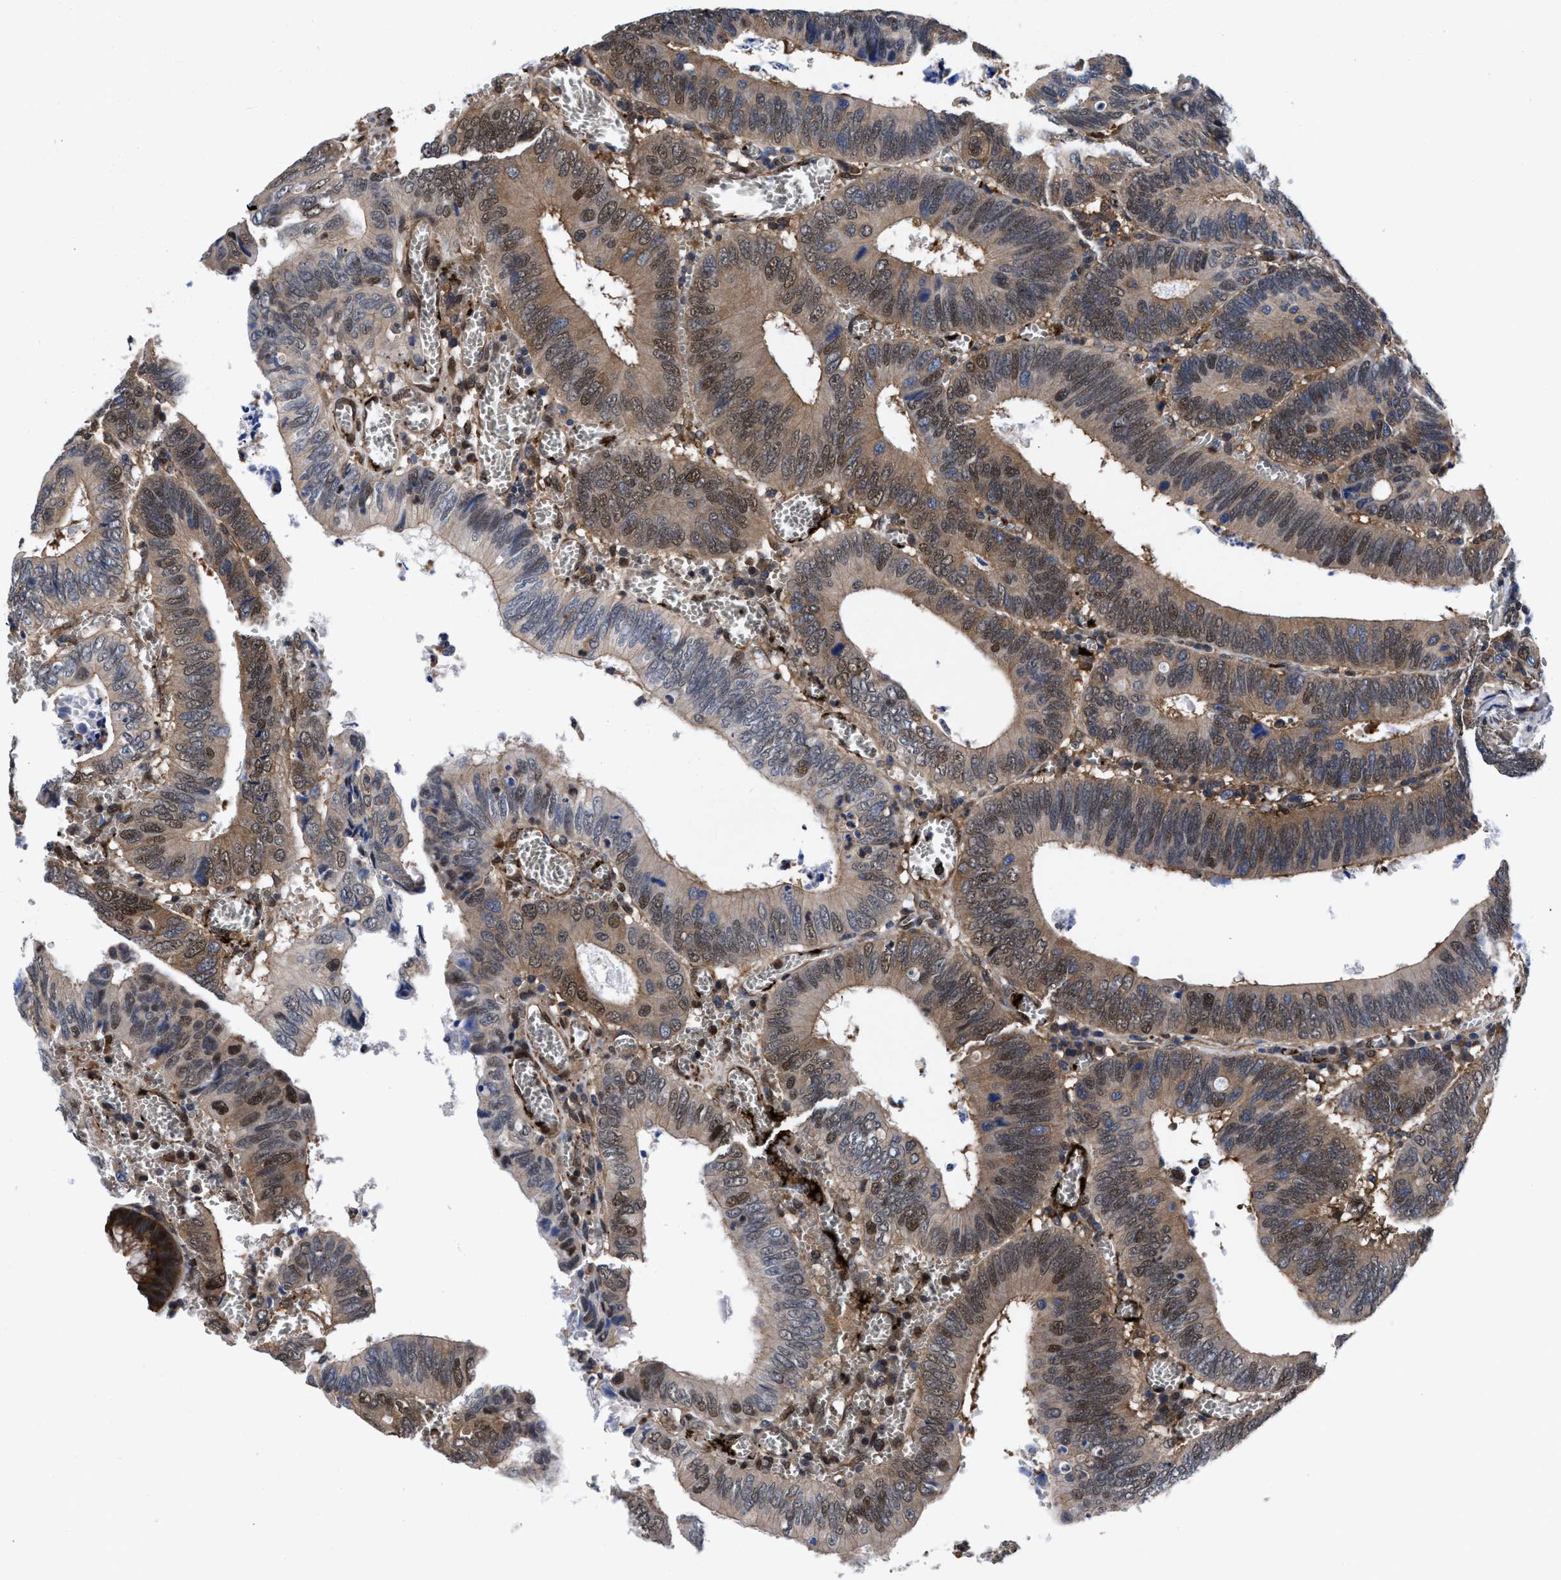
{"staining": {"intensity": "moderate", "quantity": ">75%", "location": "cytoplasmic/membranous,nuclear"}, "tissue": "colorectal cancer", "cell_type": "Tumor cells", "image_type": "cancer", "snomed": [{"axis": "morphology", "description": "Inflammation, NOS"}, {"axis": "morphology", "description": "Adenocarcinoma, NOS"}, {"axis": "topography", "description": "Colon"}], "caption": "Colorectal cancer (adenocarcinoma) stained with DAB (3,3'-diaminobenzidine) IHC exhibits medium levels of moderate cytoplasmic/membranous and nuclear expression in approximately >75% of tumor cells.", "gene": "ACLY", "patient": {"sex": "male", "age": 72}}